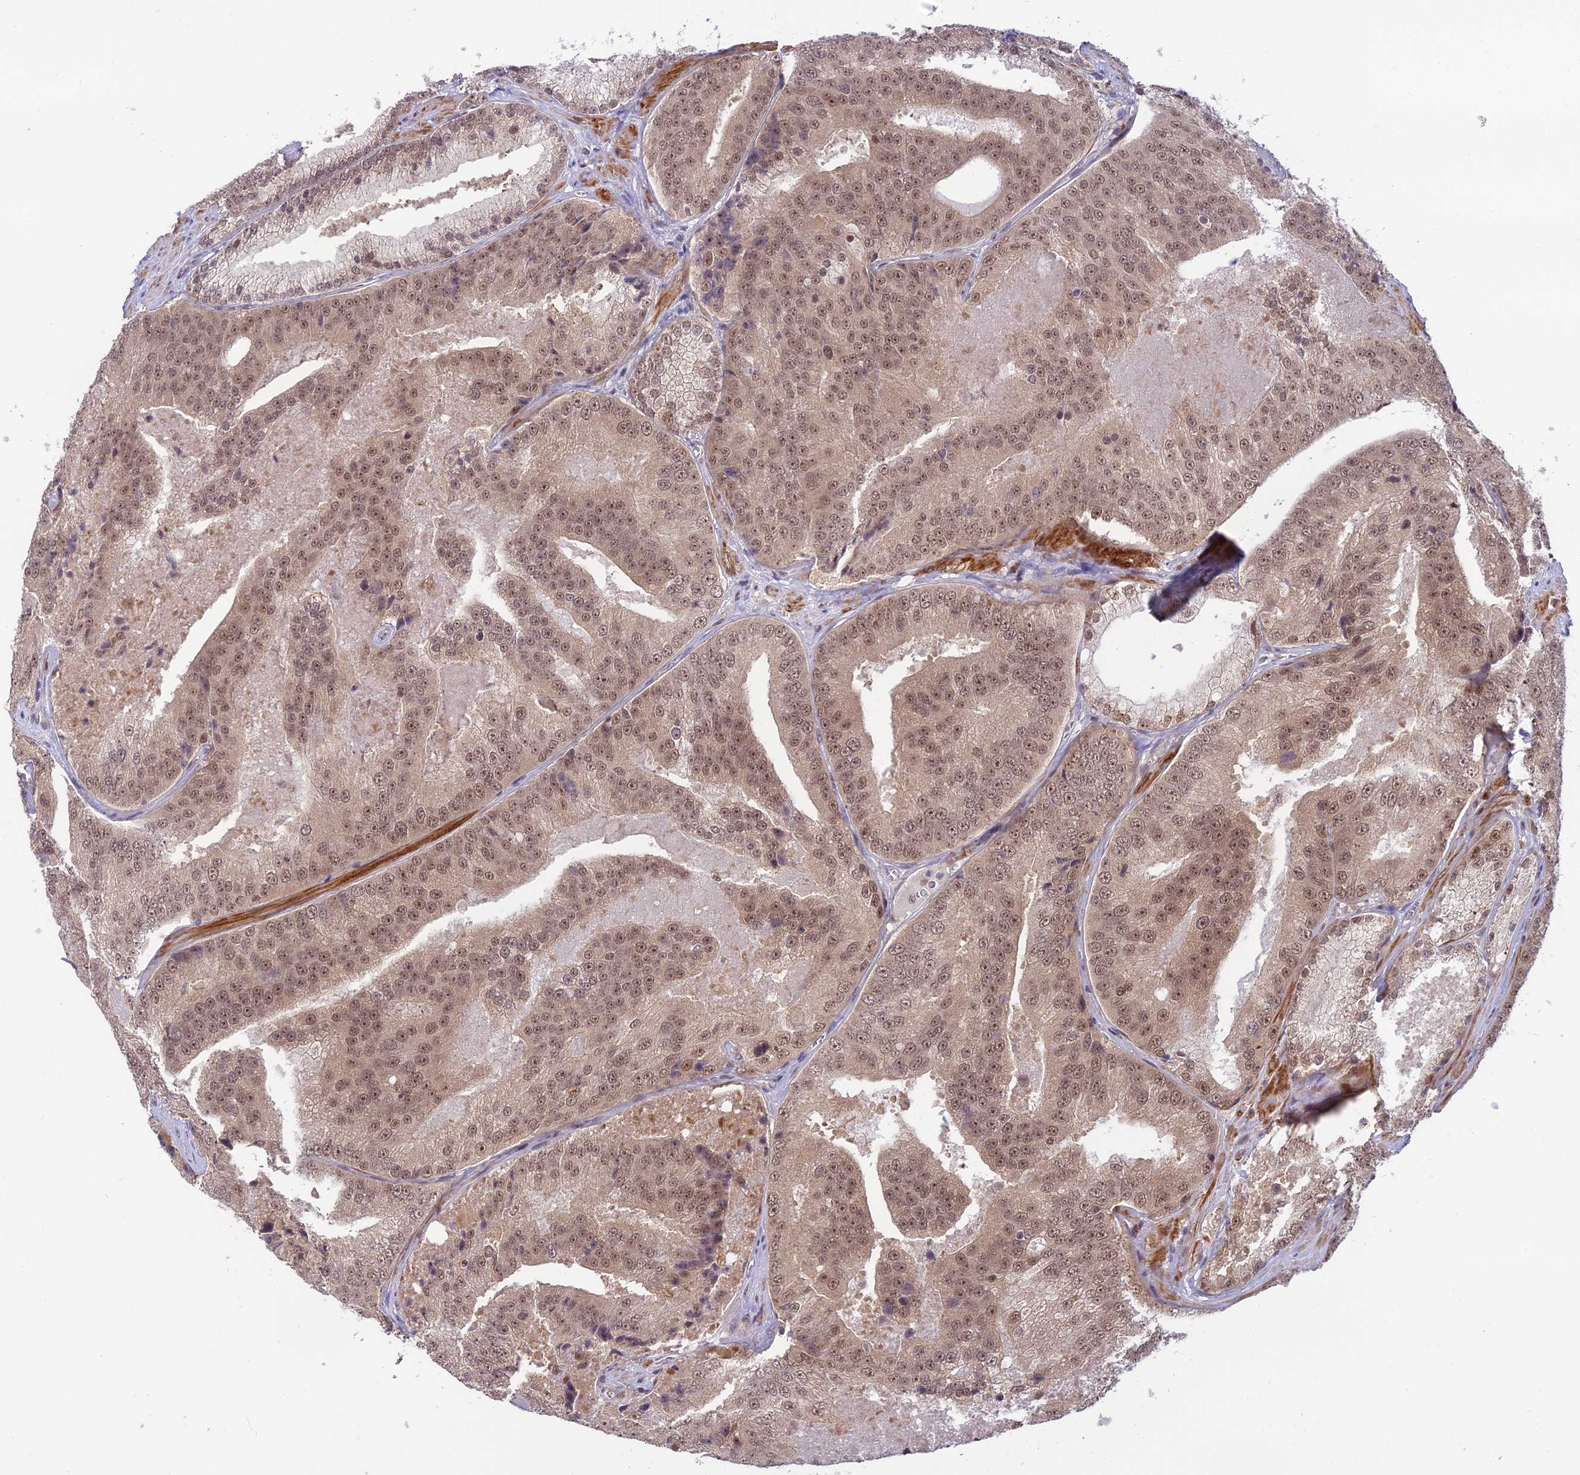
{"staining": {"intensity": "moderate", "quantity": ">75%", "location": "nuclear"}, "tissue": "prostate cancer", "cell_type": "Tumor cells", "image_type": "cancer", "snomed": [{"axis": "morphology", "description": "Adenocarcinoma, High grade"}, {"axis": "topography", "description": "Prostate"}], "caption": "The photomicrograph shows immunohistochemical staining of prostate high-grade adenocarcinoma. There is moderate nuclear staining is present in about >75% of tumor cells. Nuclei are stained in blue.", "gene": "ASPDH", "patient": {"sex": "male", "age": 61}}